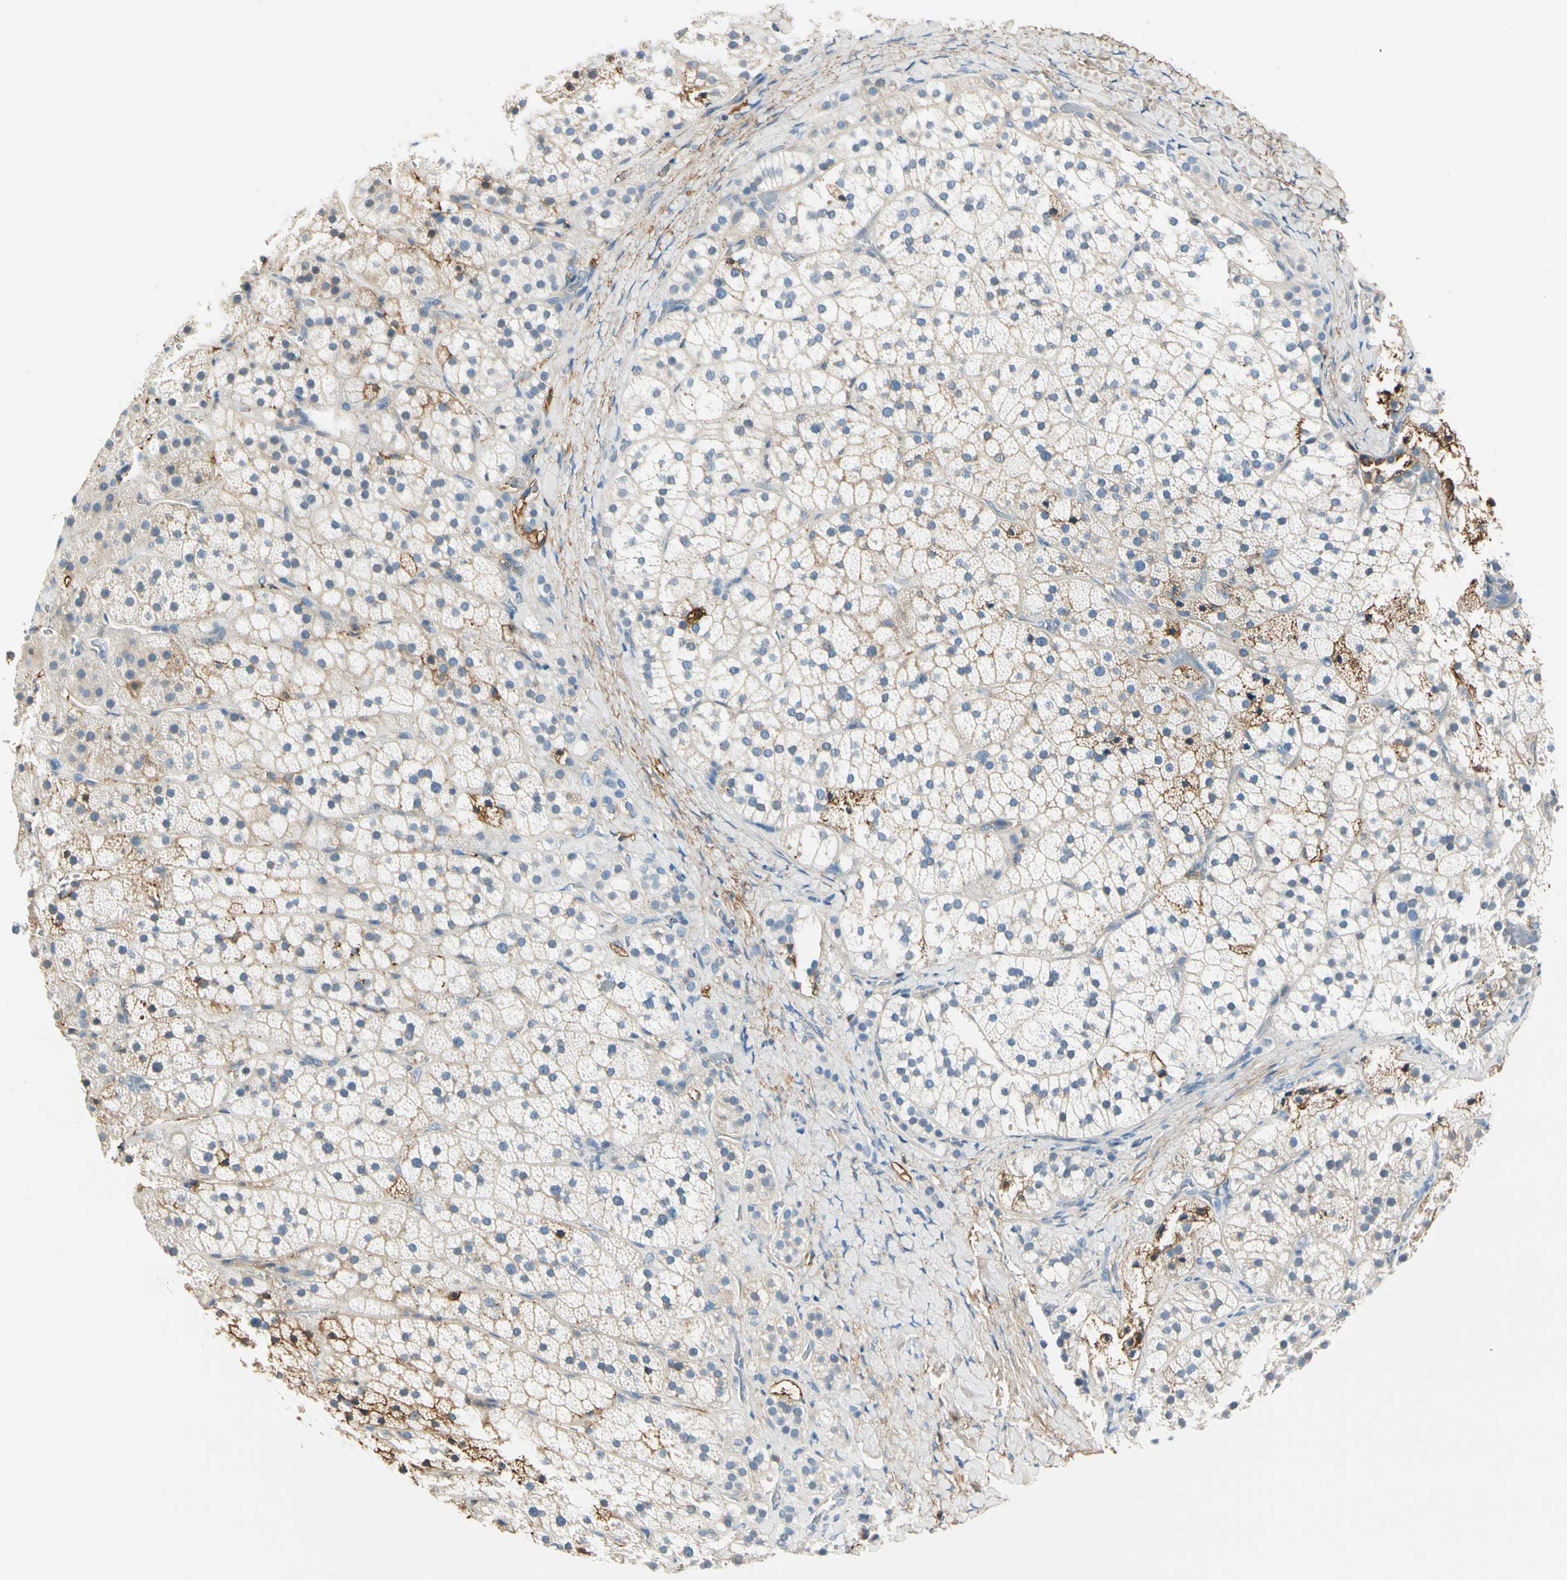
{"staining": {"intensity": "moderate", "quantity": "<25%", "location": "cytoplasmic/membranous"}, "tissue": "adrenal gland", "cell_type": "Glandular cells", "image_type": "normal", "snomed": [{"axis": "morphology", "description": "Normal tissue, NOS"}, {"axis": "topography", "description": "Adrenal gland"}], "caption": "Immunohistochemistry (IHC) photomicrograph of normal adrenal gland: adrenal gland stained using IHC shows low levels of moderate protein expression localized specifically in the cytoplasmic/membranous of glandular cells, appearing as a cytoplasmic/membranous brown color.", "gene": "LAMB3", "patient": {"sex": "female", "age": 44}}